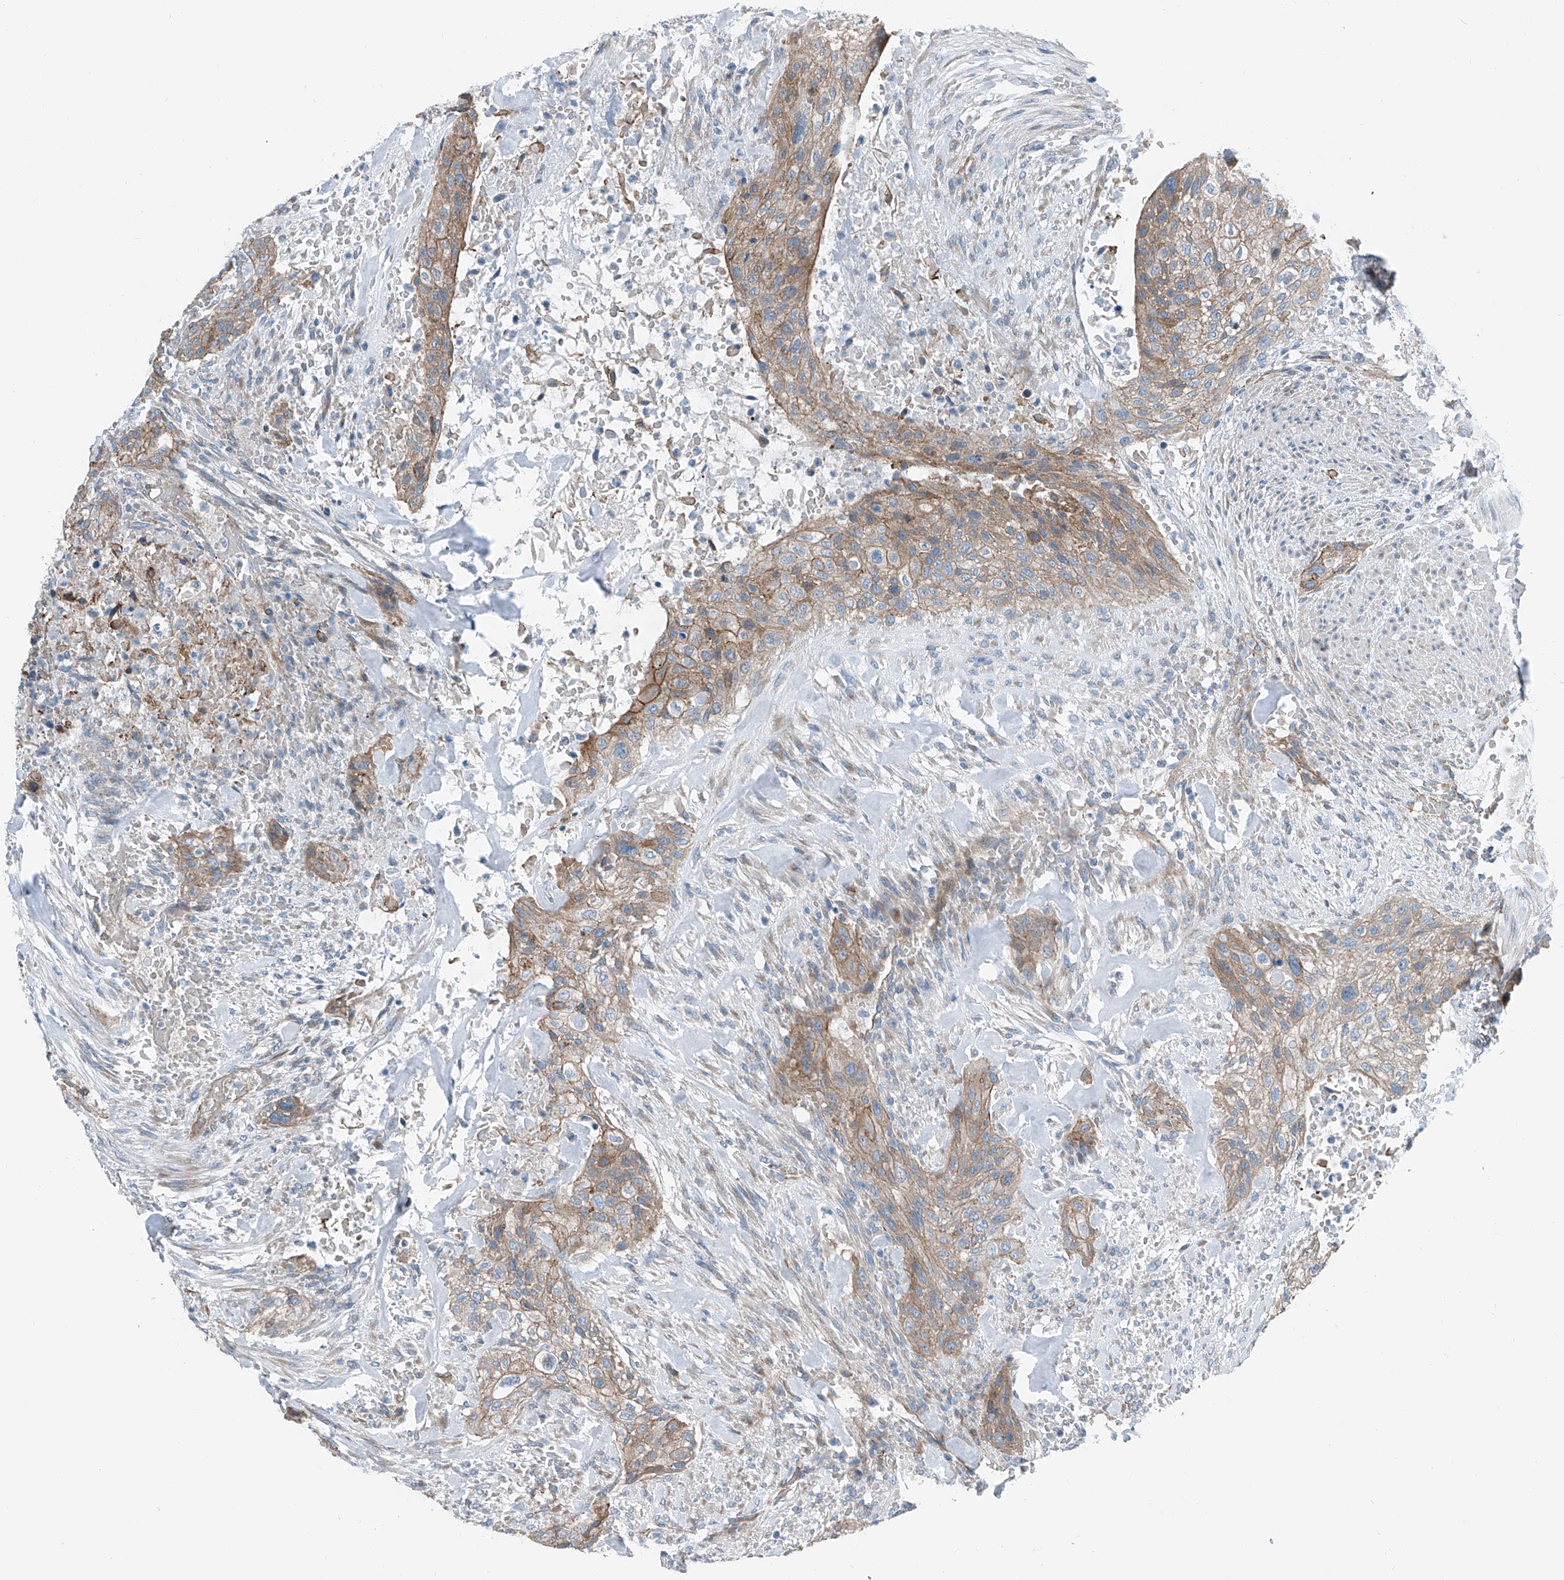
{"staining": {"intensity": "moderate", "quantity": ">75%", "location": "cytoplasmic/membranous"}, "tissue": "urothelial cancer", "cell_type": "Tumor cells", "image_type": "cancer", "snomed": [{"axis": "morphology", "description": "Urothelial carcinoma, High grade"}, {"axis": "topography", "description": "Urinary bladder"}], "caption": "DAB immunohistochemical staining of high-grade urothelial carcinoma displays moderate cytoplasmic/membranous protein staining in about >75% of tumor cells.", "gene": "THEMIS2", "patient": {"sex": "male", "age": 35}}